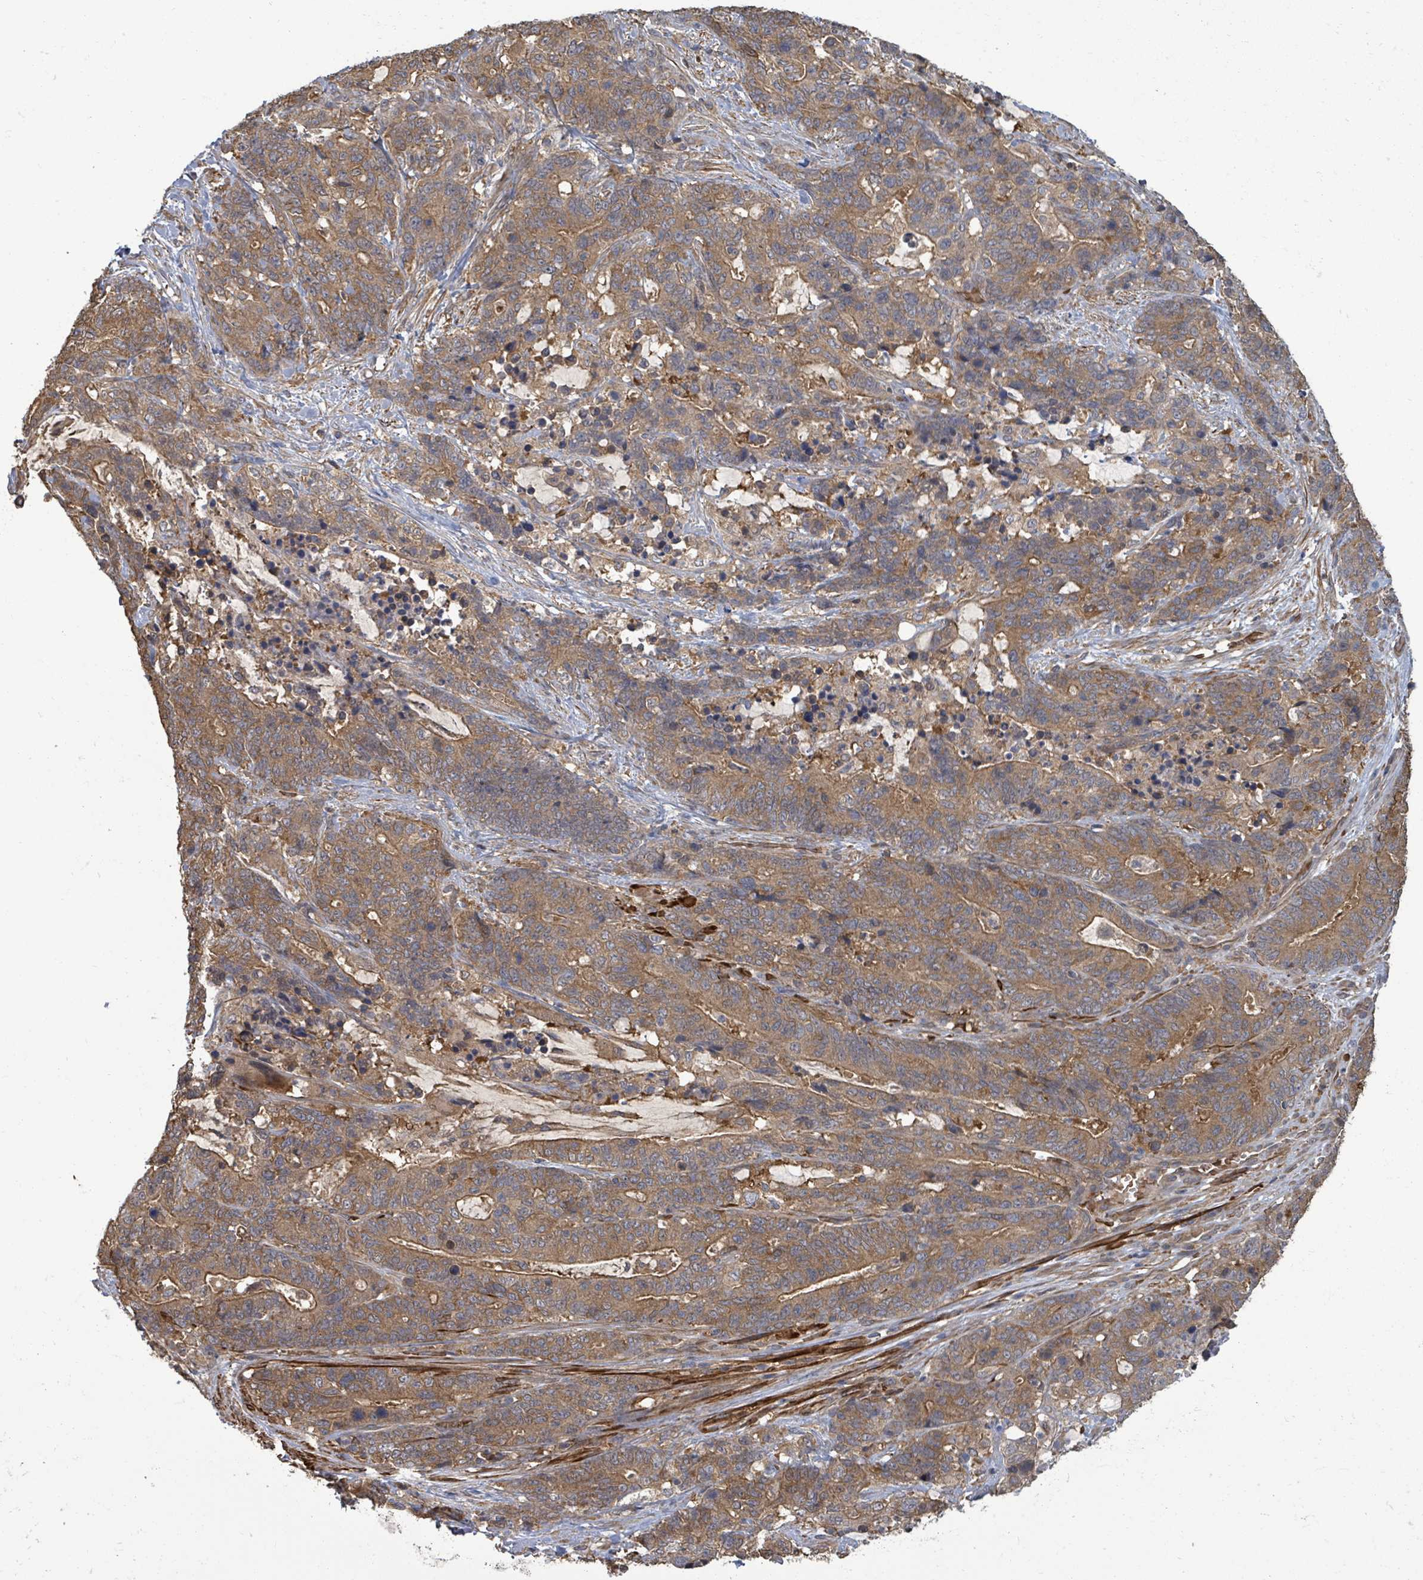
{"staining": {"intensity": "moderate", "quantity": ">75%", "location": "cytoplasmic/membranous"}, "tissue": "stomach cancer", "cell_type": "Tumor cells", "image_type": "cancer", "snomed": [{"axis": "morphology", "description": "Normal tissue, NOS"}, {"axis": "morphology", "description": "Adenocarcinoma, NOS"}, {"axis": "topography", "description": "Stomach"}], "caption": "Moderate cytoplasmic/membranous staining for a protein is seen in about >75% of tumor cells of adenocarcinoma (stomach) using IHC.", "gene": "MAP3K6", "patient": {"sex": "female", "age": 64}}